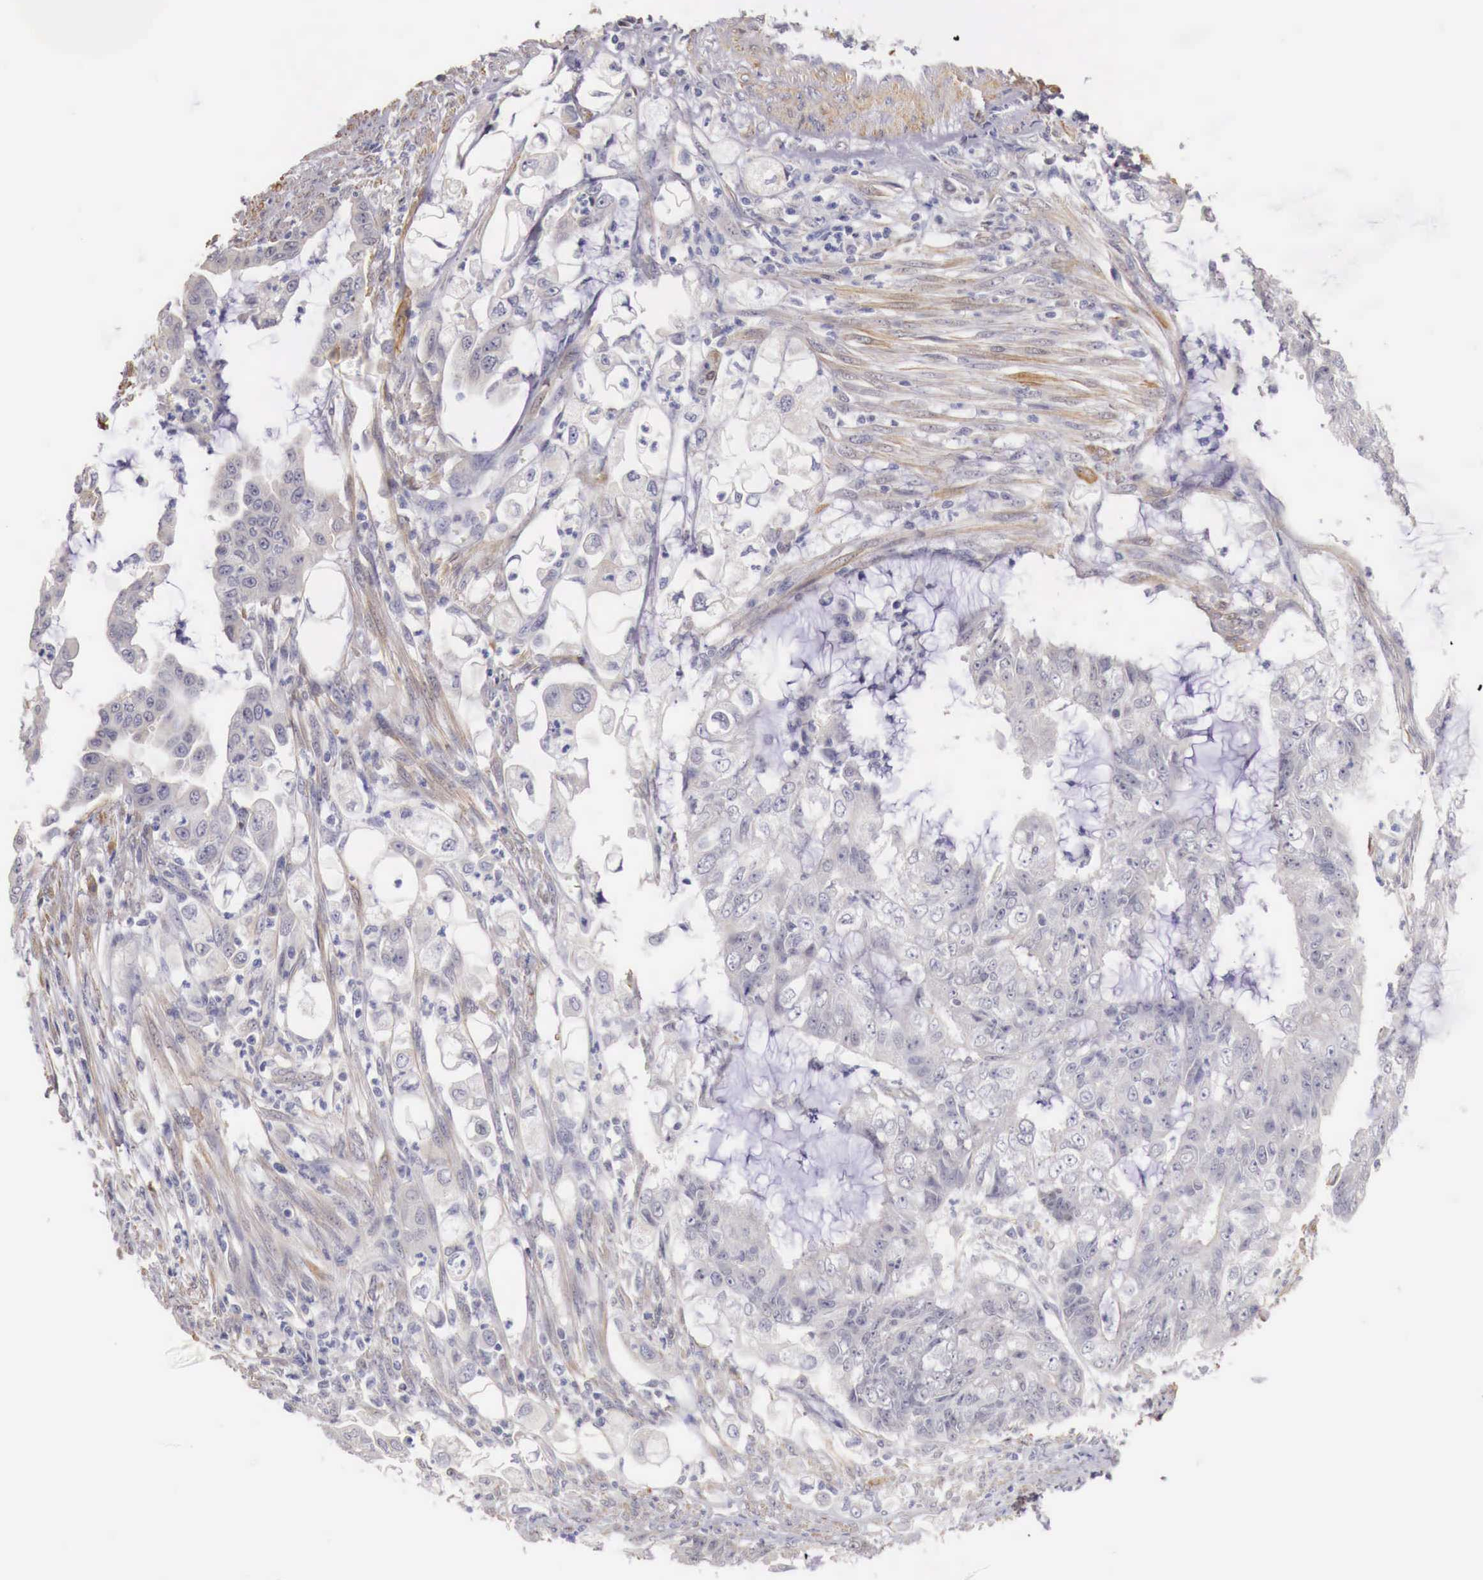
{"staining": {"intensity": "negative", "quantity": "none", "location": "none"}, "tissue": "endometrial cancer", "cell_type": "Tumor cells", "image_type": "cancer", "snomed": [{"axis": "morphology", "description": "Adenocarcinoma, NOS"}, {"axis": "topography", "description": "Endometrium"}], "caption": "A high-resolution micrograph shows immunohistochemistry (IHC) staining of endometrial adenocarcinoma, which displays no significant staining in tumor cells.", "gene": "ENOX2", "patient": {"sex": "female", "age": 75}}